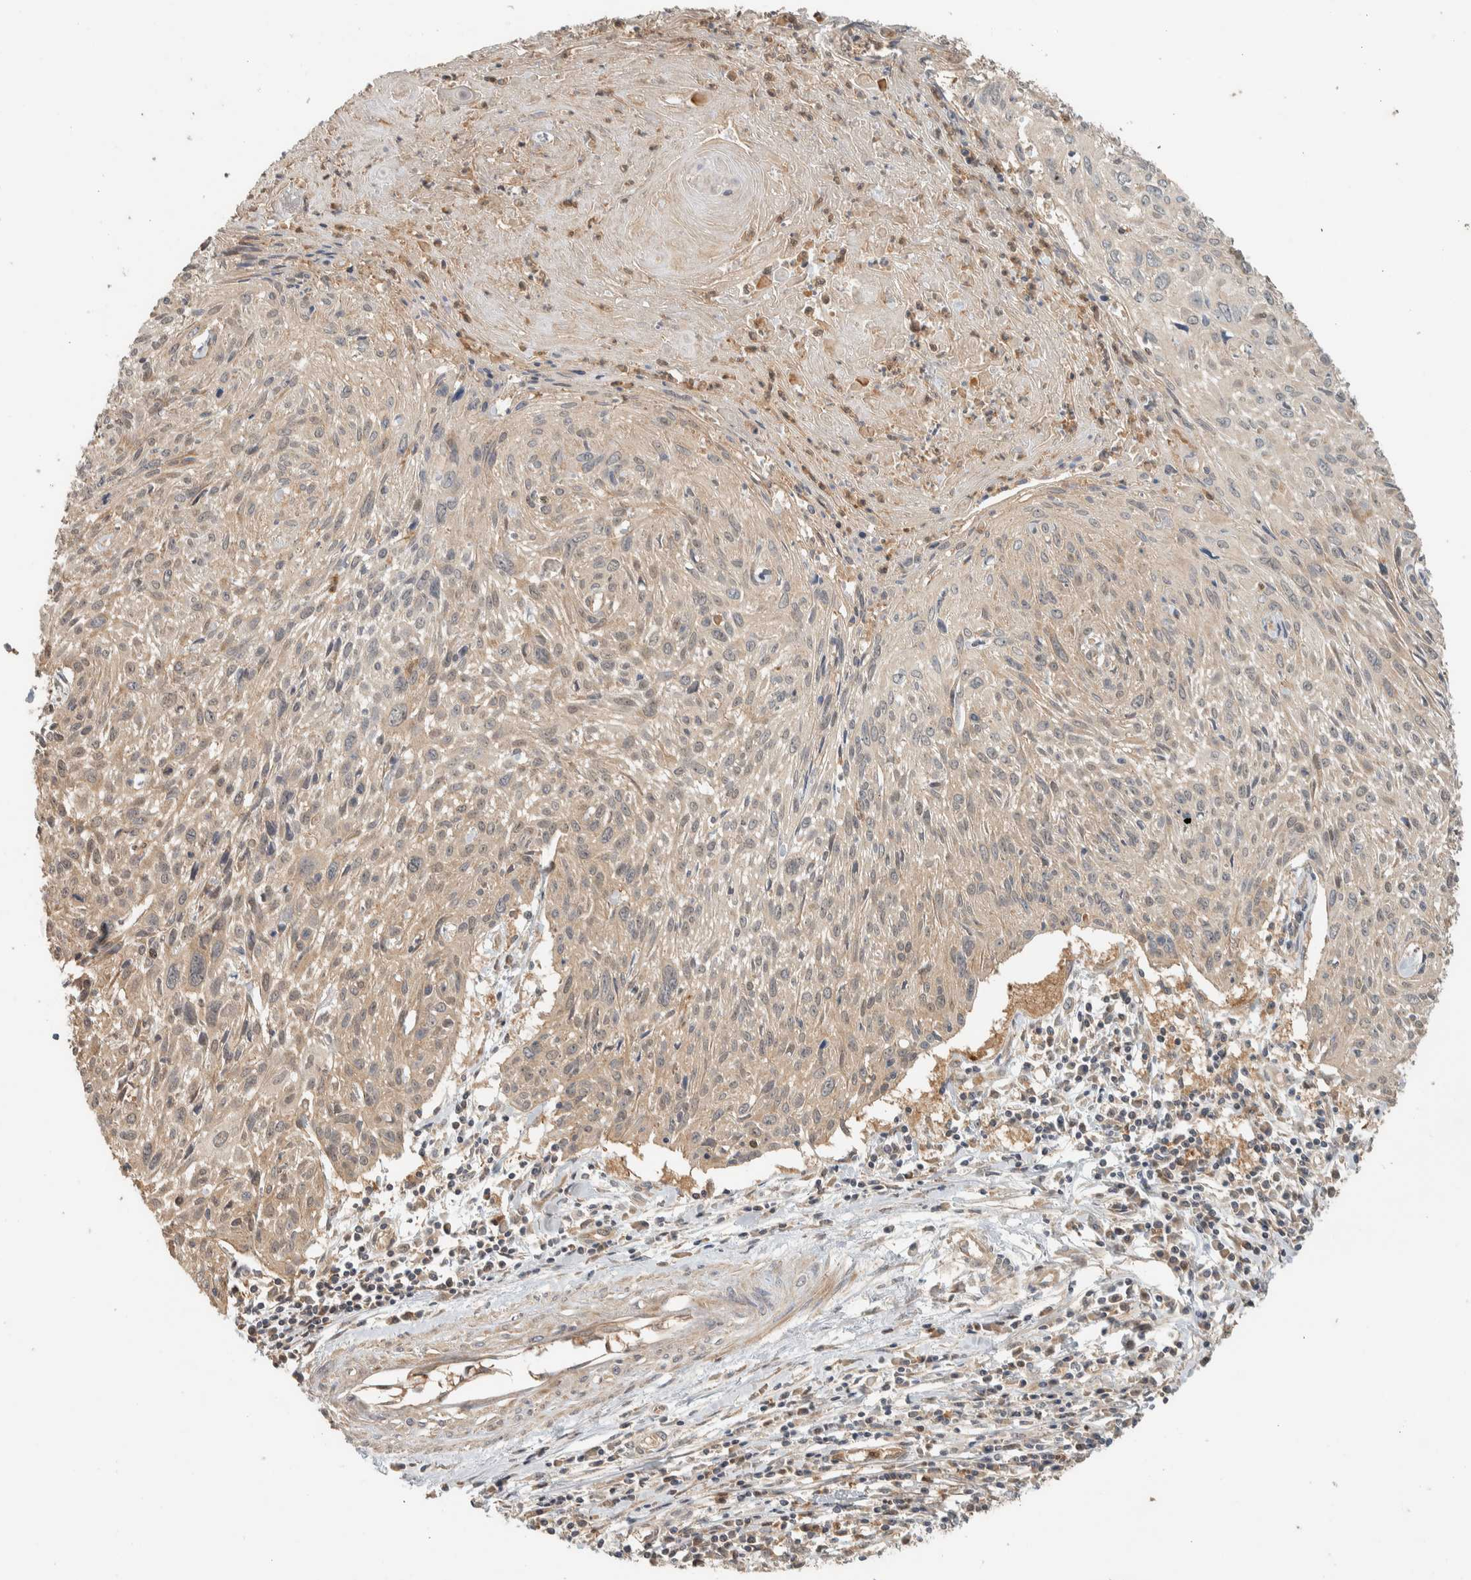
{"staining": {"intensity": "weak", "quantity": "25%-75%", "location": "cytoplasmic/membranous"}, "tissue": "cervical cancer", "cell_type": "Tumor cells", "image_type": "cancer", "snomed": [{"axis": "morphology", "description": "Squamous cell carcinoma, NOS"}, {"axis": "topography", "description": "Cervix"}], "caption": "An image showing weak cytoplasmic/membranous staining in about 25%-75% of tumor cells in cervical cancer, as visualized by brown immunohistochemical staining.", "gene": "ADSS2", "patient": {"sex": "female", "age": 51}}